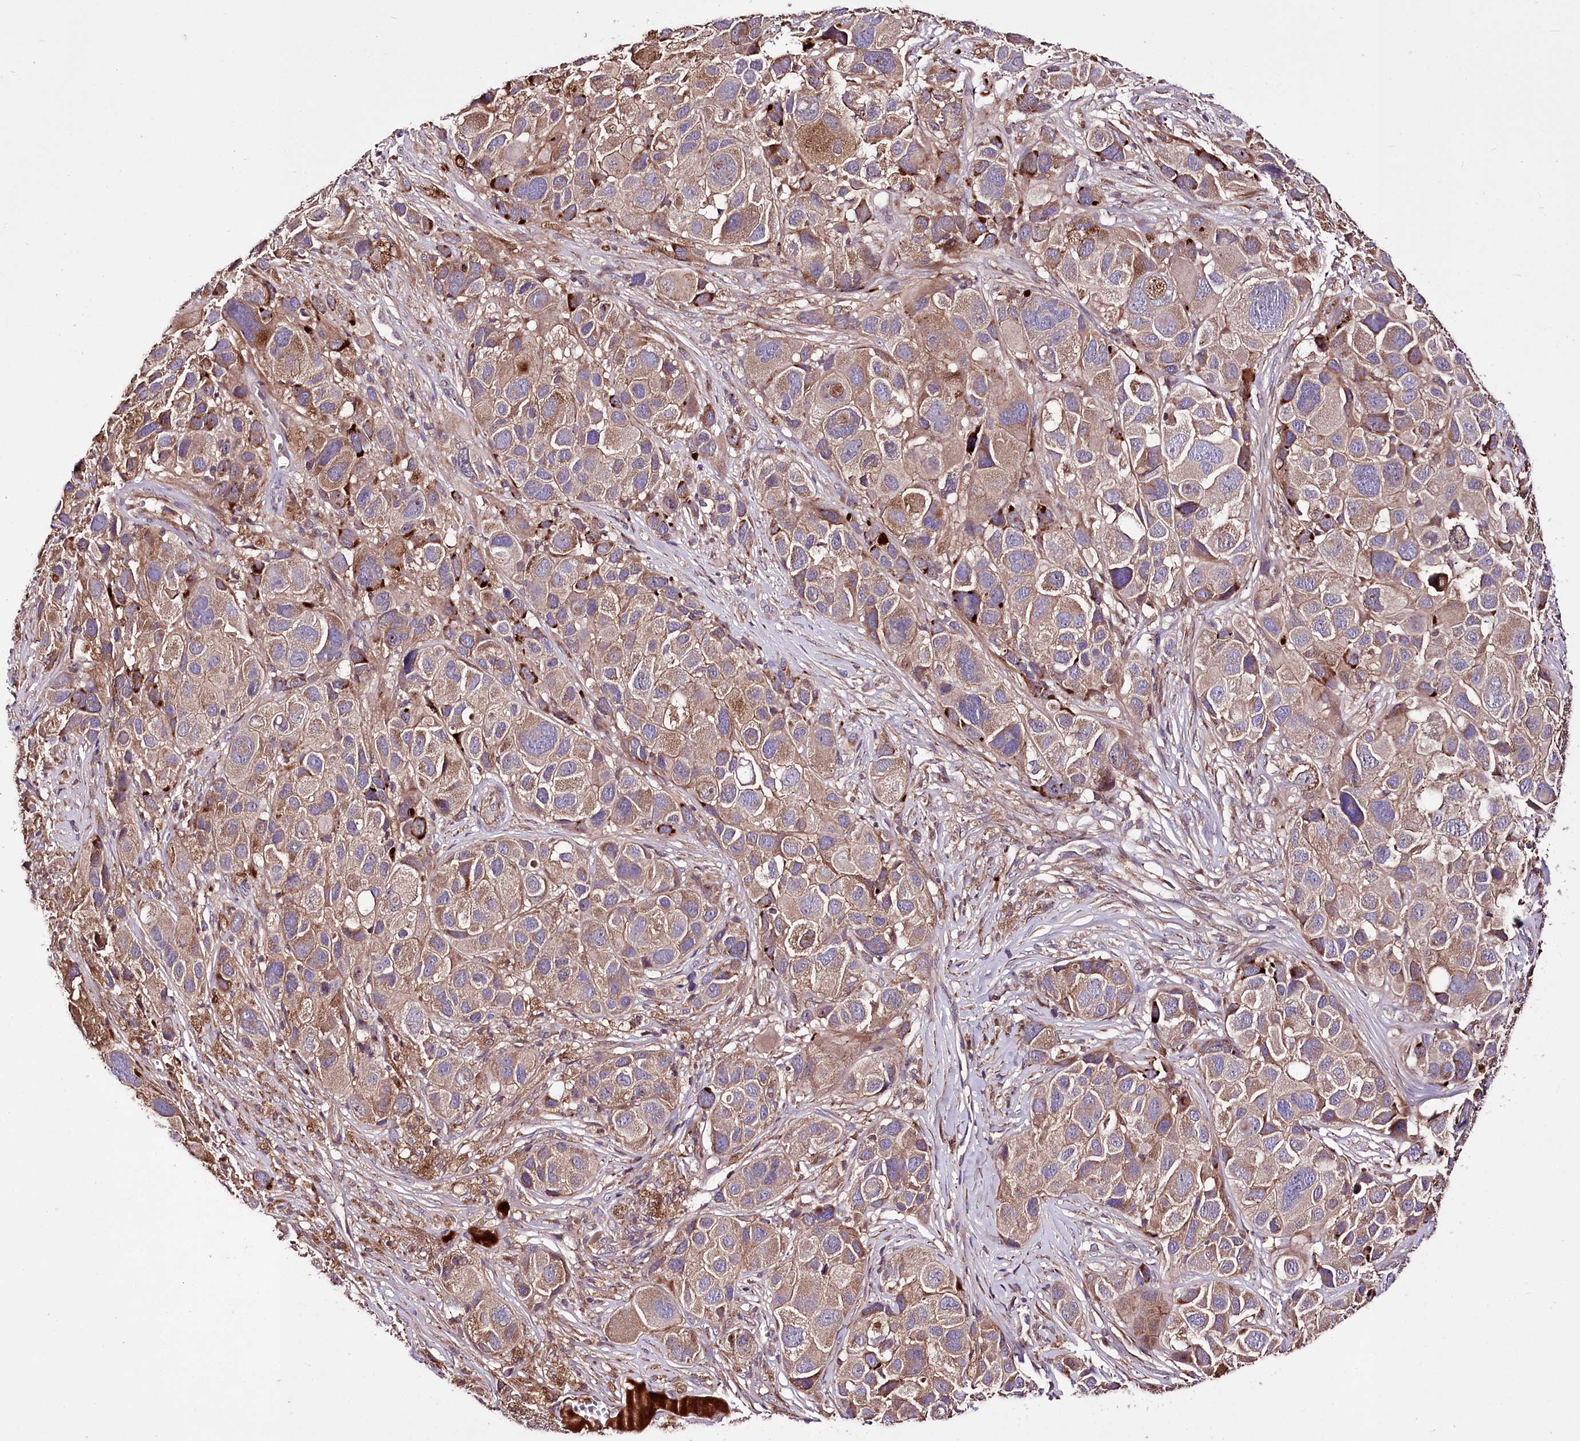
{"staining": {"intensity": "moderate", "quantity": "25%-75%", "location": "cytoplasmic/membranous"}, "tissue": "melanoma", "cell_type": "Tumor cells", "image_type": "cancer", "snomed": [{"axis": "morphology", "description": "Malignant melanoma, NOS"}, {"axis": "topography", "description": "Skin of trunk"}], "caption": "Immunohistochemical staining of human malignant melanoma demonstrates medium levels of moderate cytoplasmic/membranous expression in about 25%-75% of tumor cells. The staining is performed using DAB brown chromogen to label protein expression. The nuclei are counter-stained blue using hematoxylin.", "gene": "WWC1", "patient": {"sex": "male", "age": 71}}